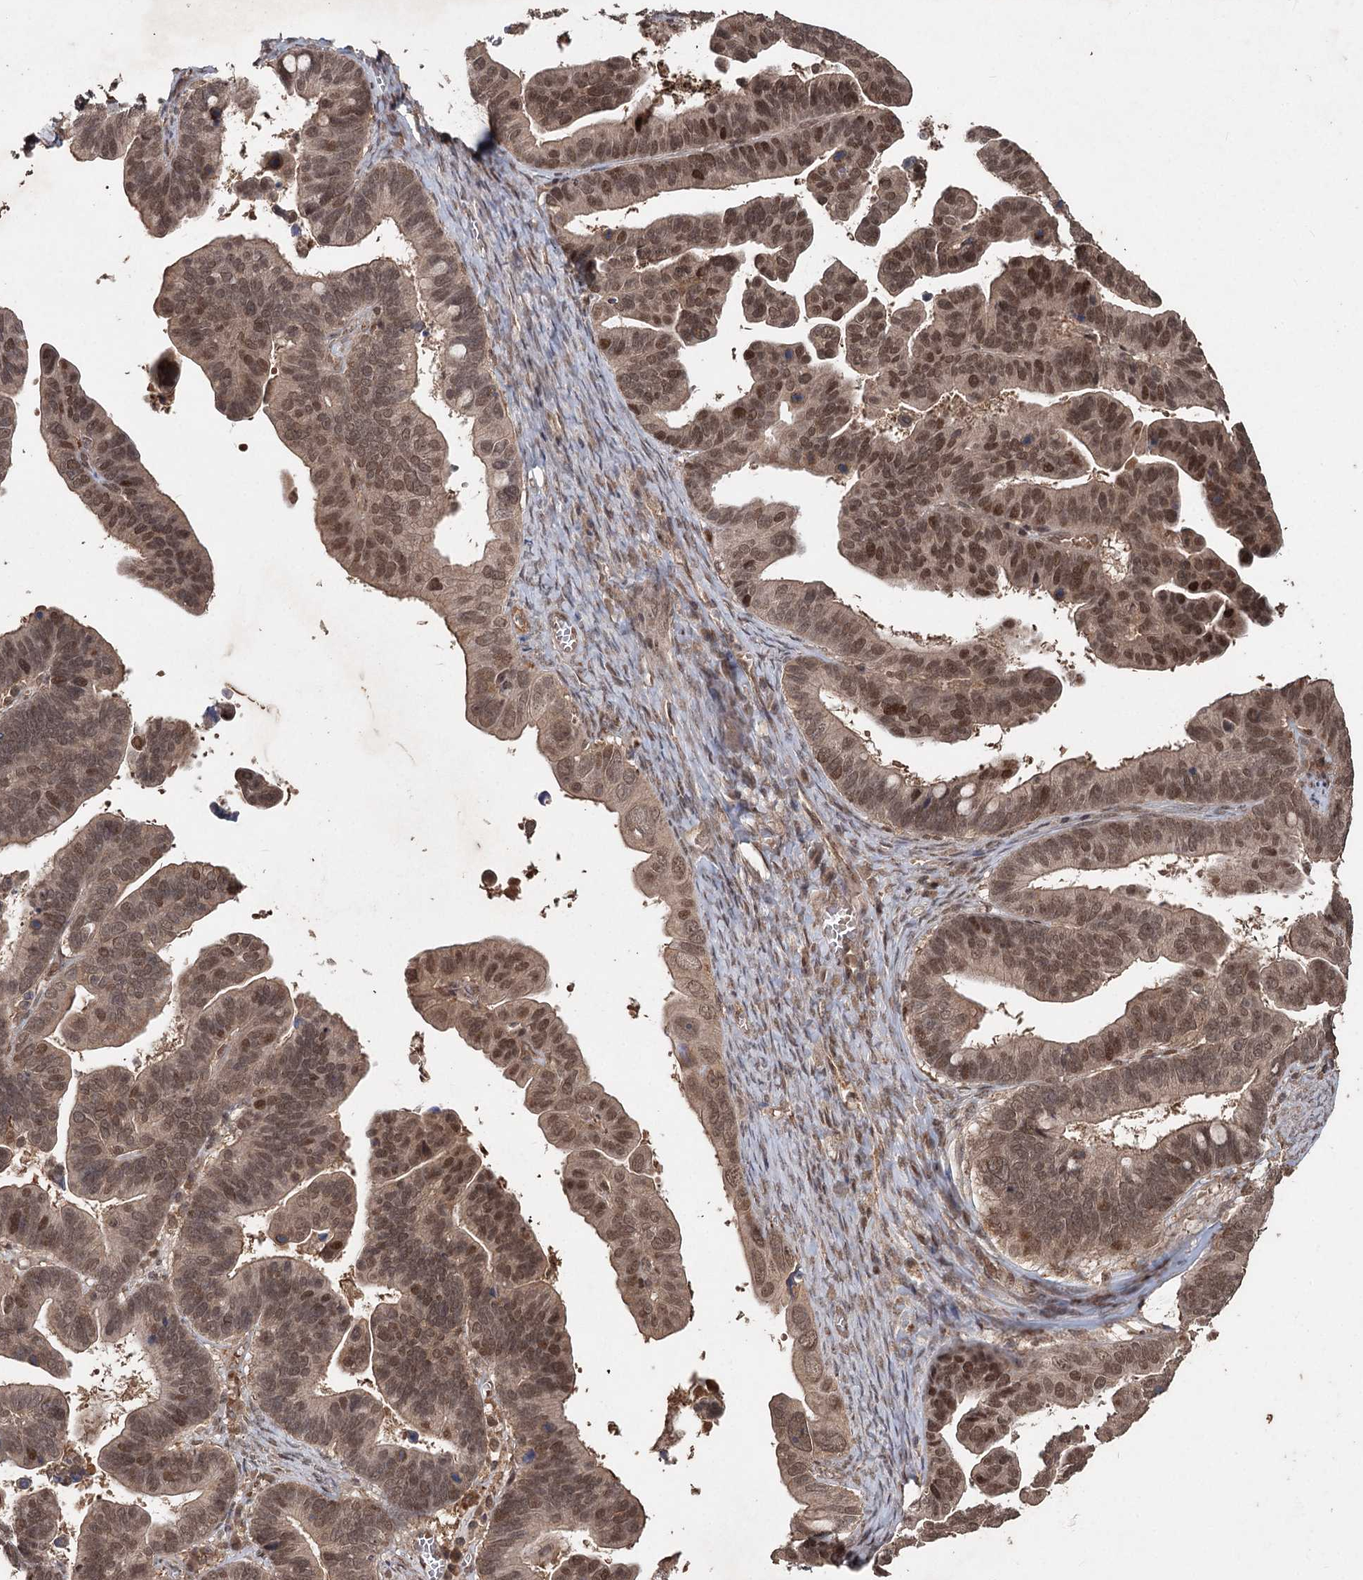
{"staining": {"intensity": "moderate", "quantity": ">75%", "location": "nuclear"}, "tissue": "ovarian cancer", "cell_type": "Tumor cells", "image_type": "cancer", "snomed": [{"axis": "morphology", "description": "Cystadenocarcinoma, serous, NOS"}, {"axis": "topography", "description": "Ovary"}], "caption": "The histopathology image reveals staining of ovarian cancer, revealing moderate nuclear protein expression (brown color) within tumor cells.", "gene": "FBXO7", "patient": {"sex": "female", "age": 56}}